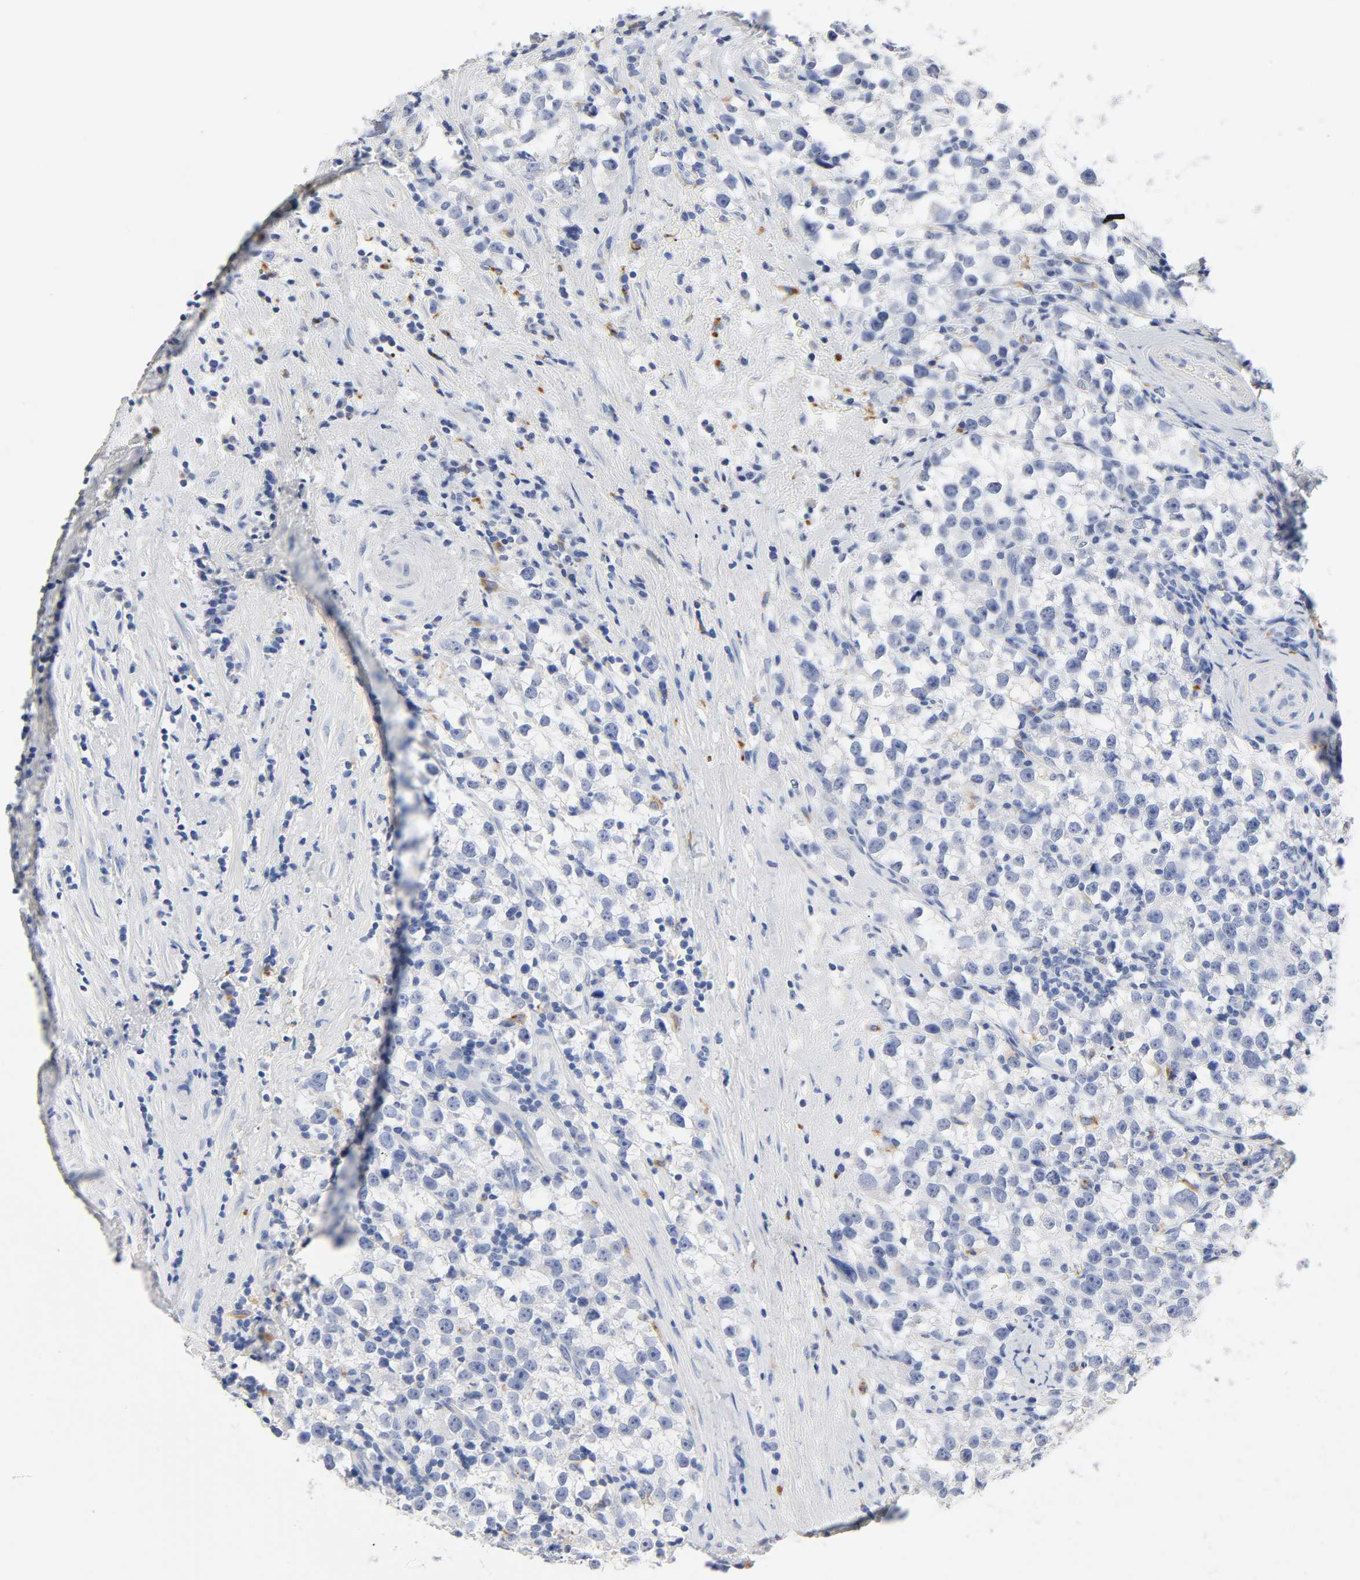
{"staining": {"intensity": "negative", "quantity": "none", "location": "none"}, "tissue": "testis cancer", "cell_type": "Tumor cells", "image_type": "cancer", "snomed": [{"axis": "morphology", "description": "Seminoma, NOS"}, {"axis": "topography", "description": "Testis"}], "caption": "Protein analysis of testis cancer shows no significant staining in tumor cells.", "gene": "PLP1", "patient": {"sex": "male", "age": 33}}